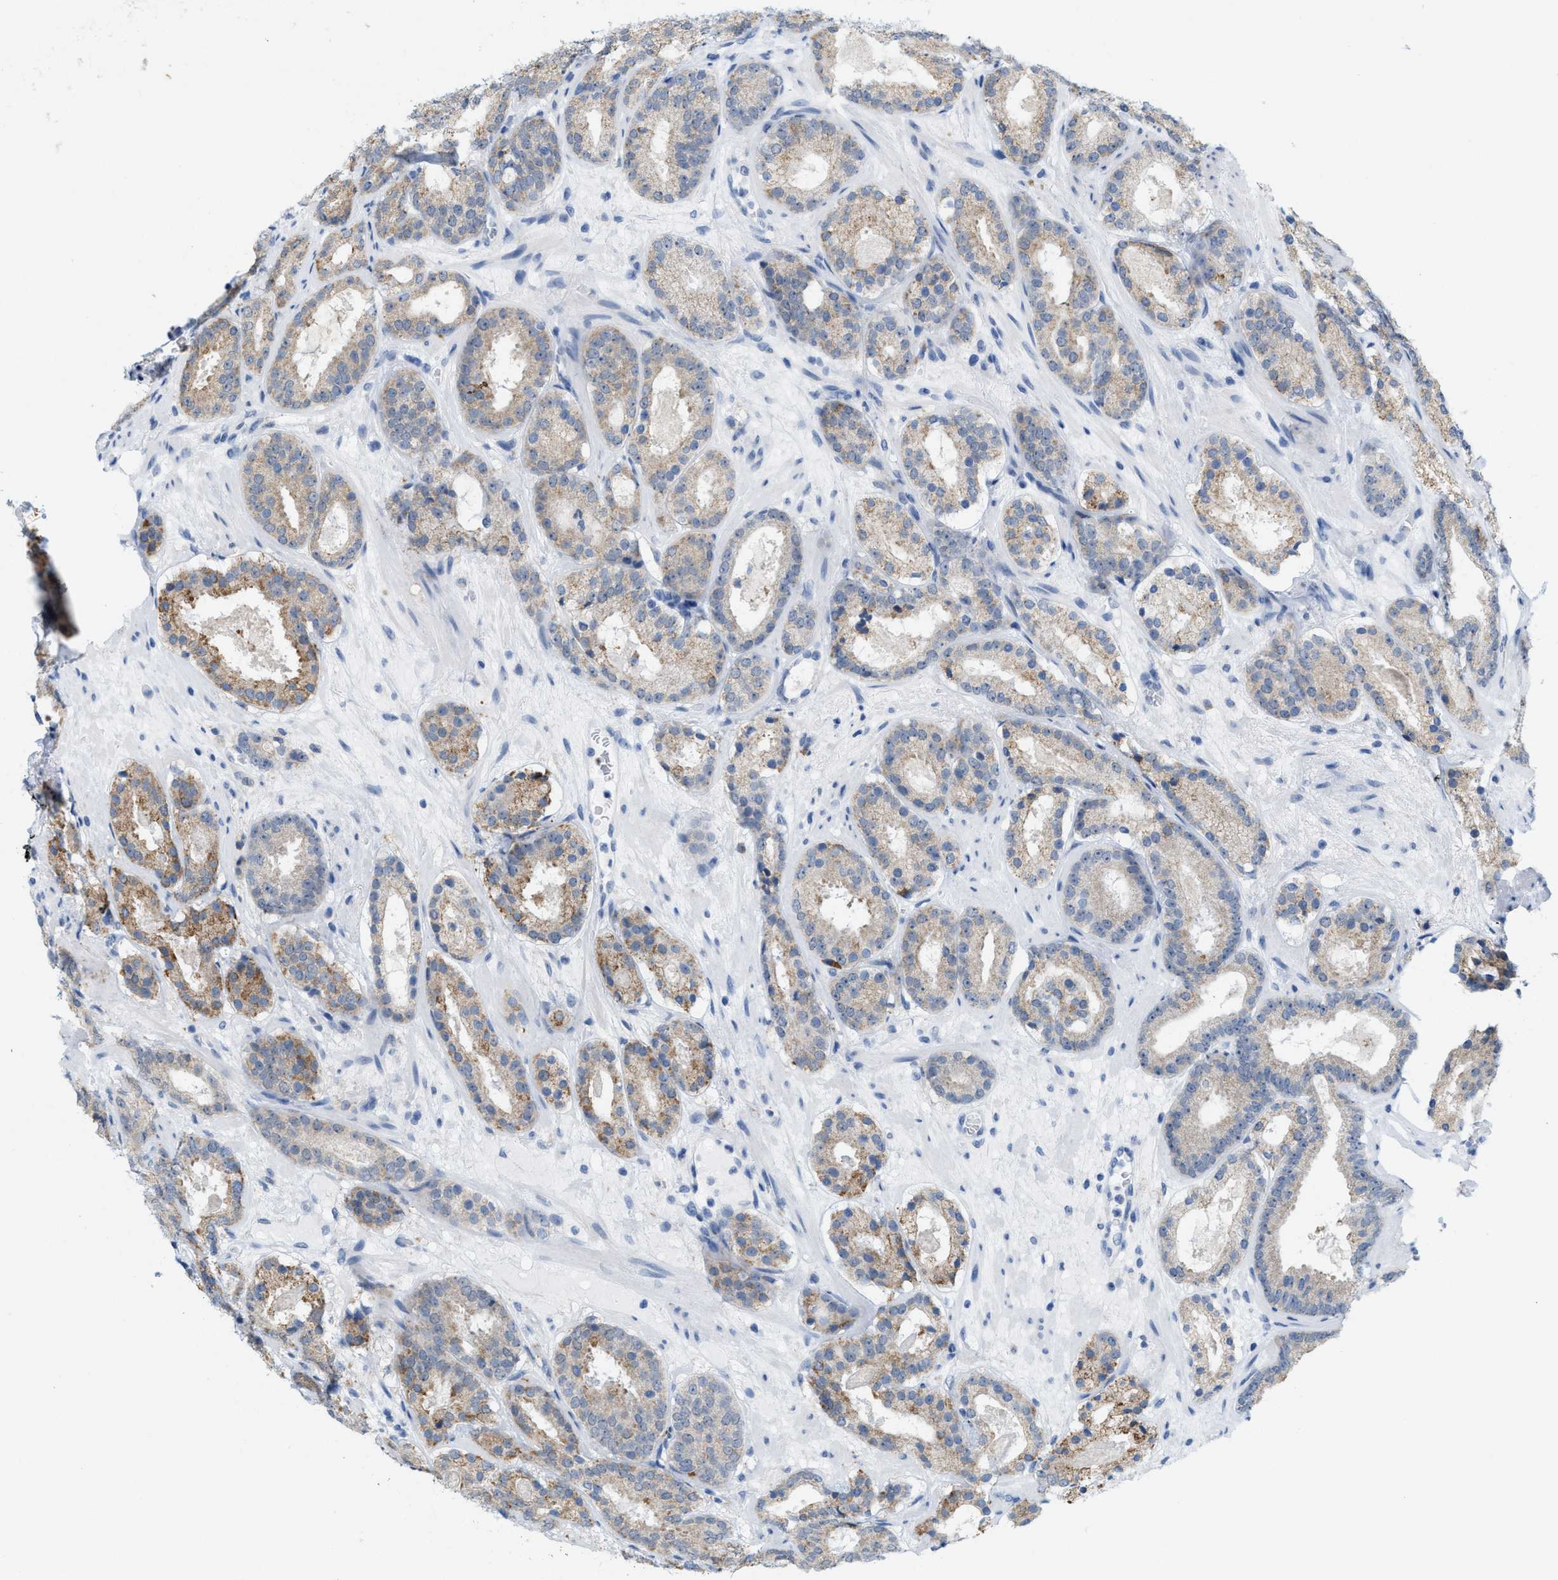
{"staining": {"intensity": "weak", "quantity": ">75%", "location": "cytoplasmic/membranous"}, "tissue": "prostate cancer", "cell_type": "Tumor cells", "image_type": "cancer", "snomed": [{"axis": "morphology", "description": "Adenocarcinoma, Low grade"}, {"axis": "topography", "description": "Prostate"}], "caption": "High-power microscopy captured an immunohistochemistry micrograph of prostate adenocarcinoma (low-grade), revealing weak cytoplasmic/membranous staining in about >75% of tumor cells.", "gene": "KIFC3", "patient": {"sex": "male", "age": 69}}